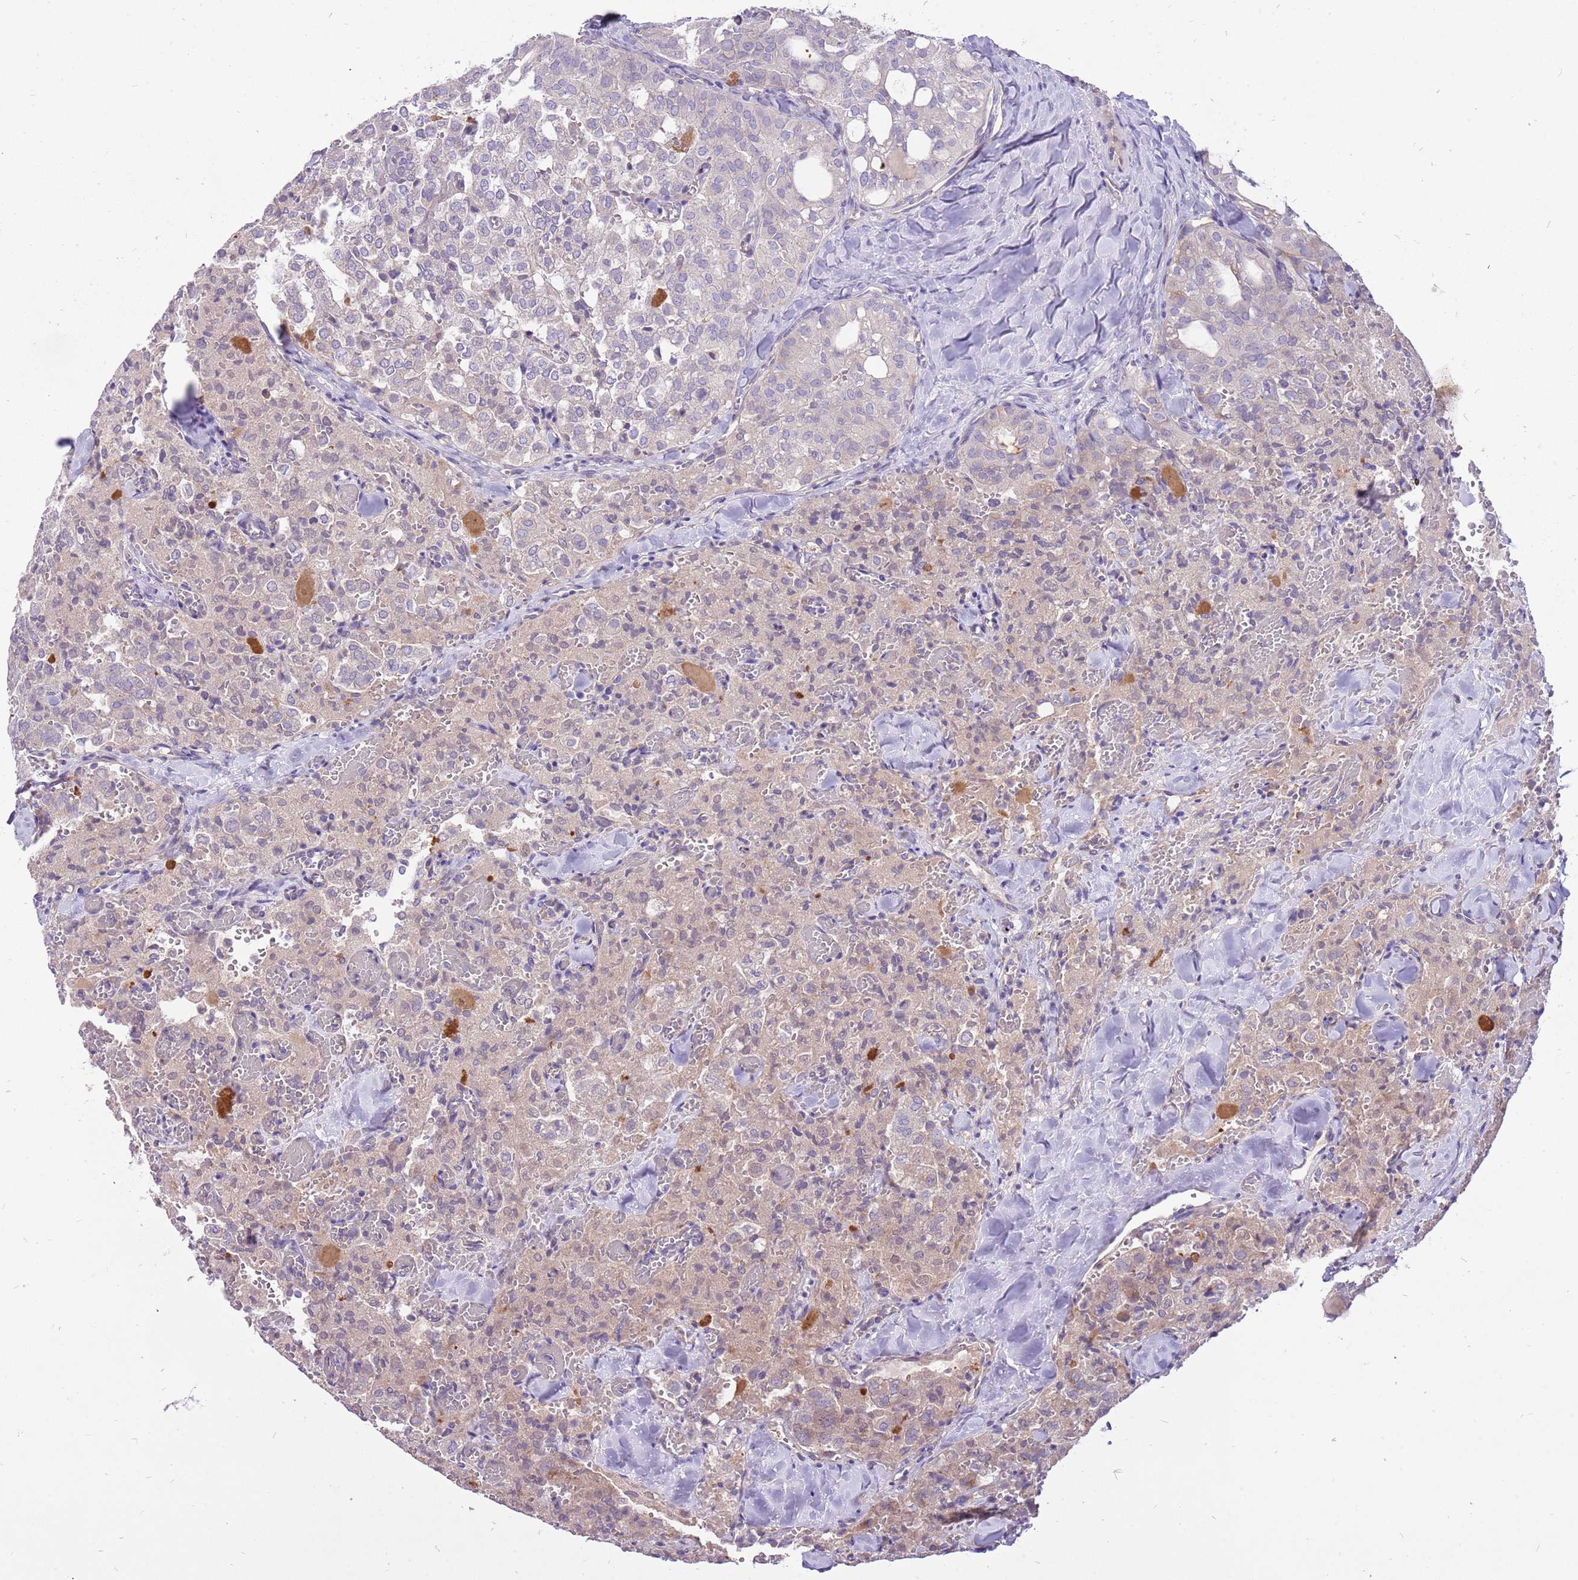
{"staining": {"intensity": "weak", "quantity": "25%-75%", "location": "cytoplasmic/membranous"}, "tissue": "thyroid cancer", "cell_type": "Tumor cells", "image_type": "cancer", "snomed": [{"axis": "morphology", "description": "Follicular adenoma carcinoma, NOS"}, {"axis": "topography", "description": "Thyroid gland"}], "caption": "Thyroid cancer stained with a protein marker shows weak staining in tumor cells.", "gene": "NTN4", "patient": {"sex": "male", "age": 75}}